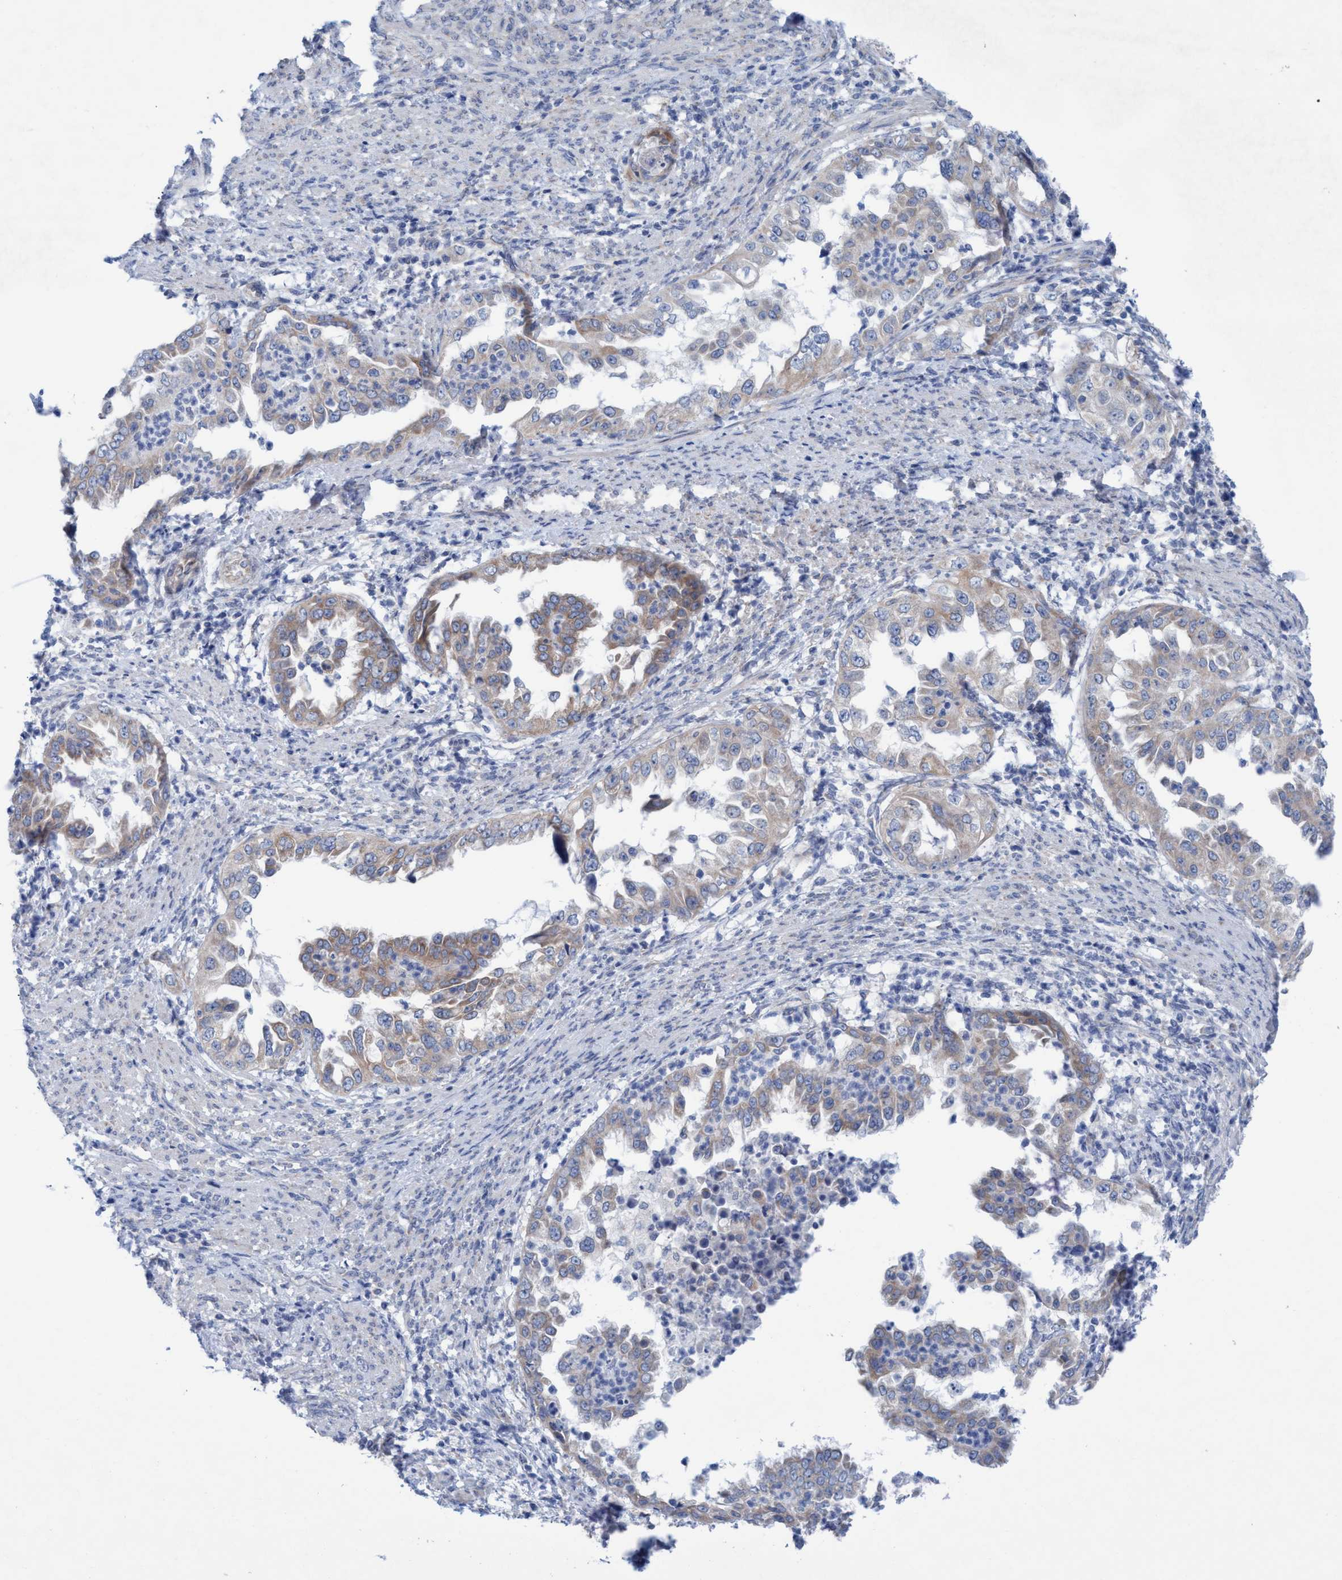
{"staining": {"intensity": "weak", "quantity": "25%-75%", "location": "cytoplasmic/membranous"}, "tissue": "endometrial cancer", "cell_type": "Tumor cells", "image_type": "cancer", "snomed": [{"axis": "morphology", "description": "Adenocarcinoma, NOS"}, {"axis": "topography", "description": "Endometrium"}], "caption": "Immunohistochemical staining of human endometrial cancer (adenocarcinoma) reveals low levels of weak cytoplasmic/membranous protein staining in approximately 25%-75% of tumor cells.", "gene": "RSAD1", "patient": {"sex": "female", "age": 85}}